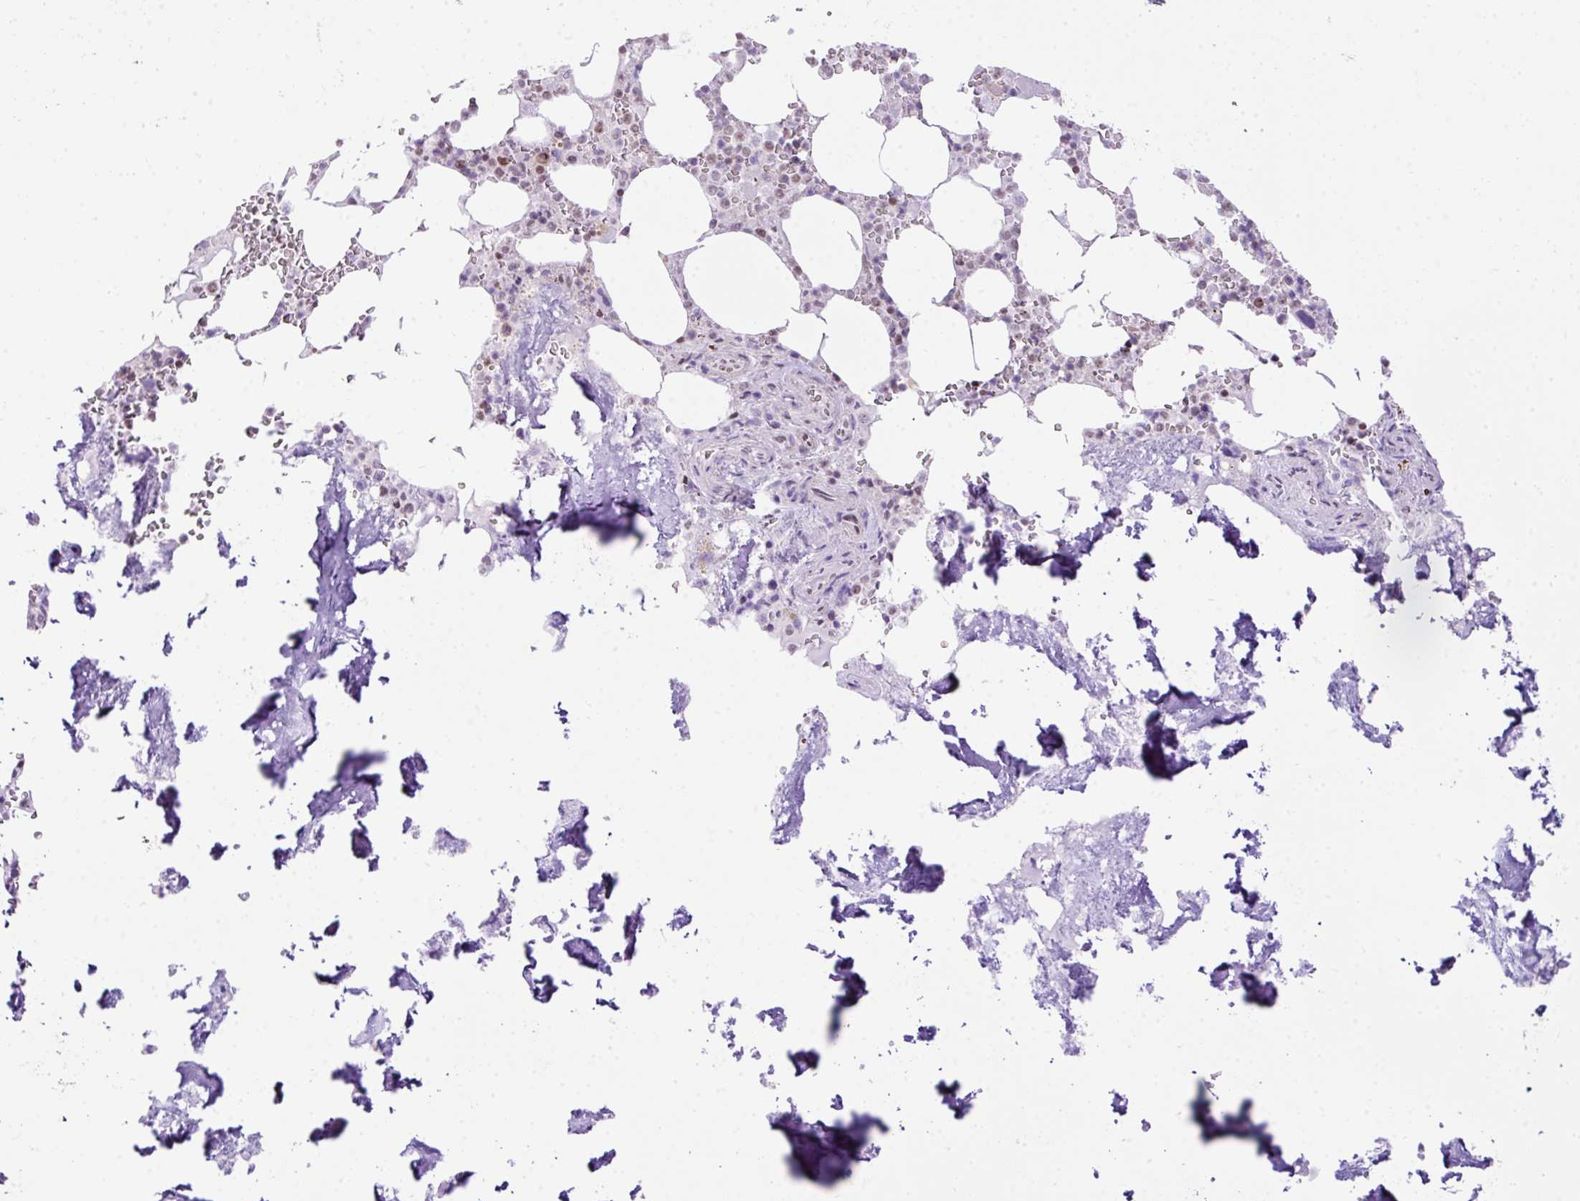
{"staining": {"intensity": "weak", "quantity": "<25%", "location": "nuclear"}, "tissue": "bone marrow", "cell_type": "Hematopoietic cells", "image_type": "normal", "snomed": [{"axis": "morphology", "description": "Normal tissue, NOS"}, {"axis": "topography", "description": "Bone marrow"}], "caption": "Benign bone marrow was stained to show a protein in brown. There is no significant positivity in hematopoietic cells.", "gene": "CCDC137", "patient": {"sex": "male", "age": 64}}